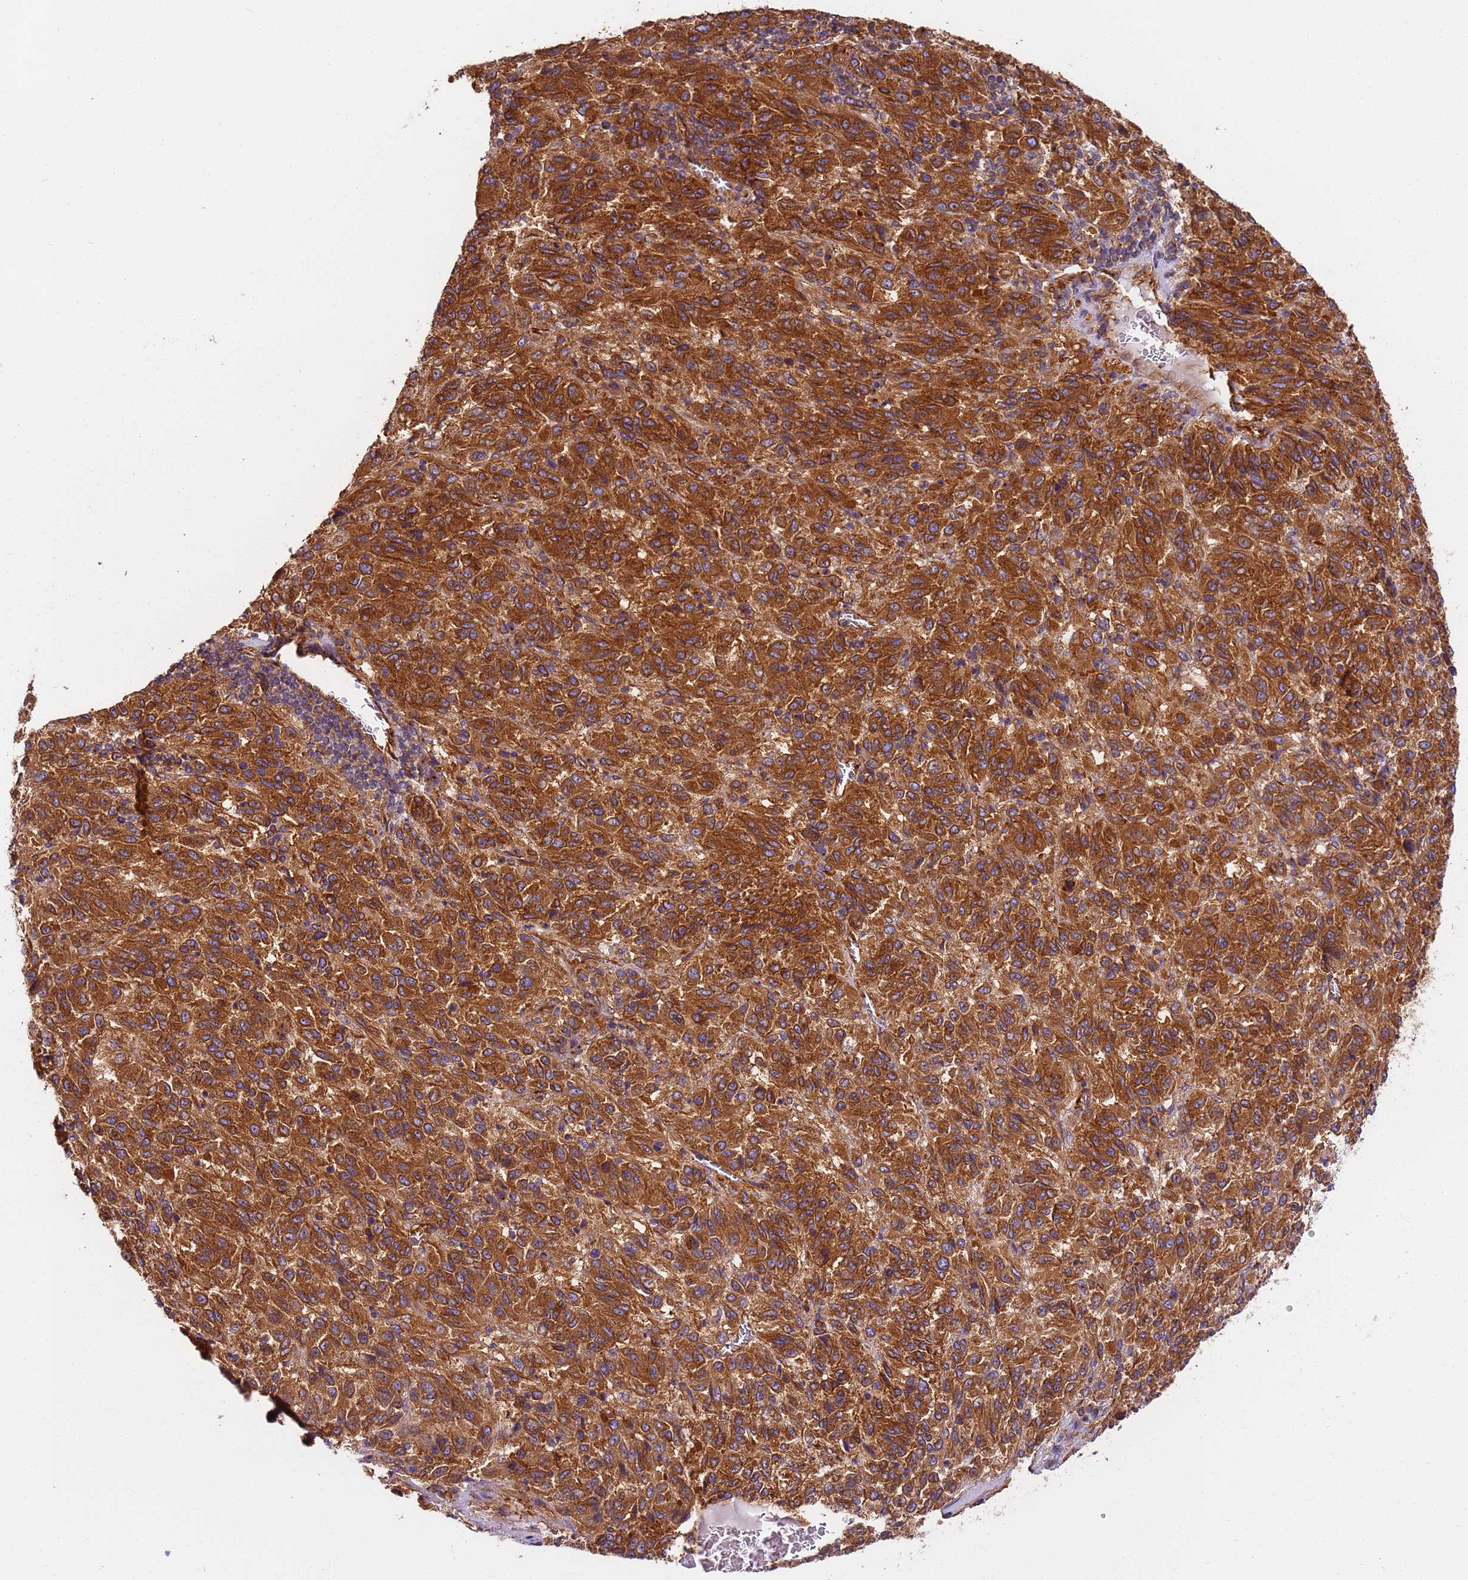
{"staining": {"intensity": "strong", "quantity": ">75%", "location": "cytoplasmic/membranous"}, "tissue": "melanoma", "cell_type": "Tumor cells", "image_type": "cancer", "snomed": [{"axis": "morphology", "description": "Malignant melanoma, Metastatic site"}, {"axis": "topography", "description": "Lung"}], "caption": "Strong cytoplasmic/membranous protein expression is seen in approximately >75% of tumor cells in melanoma. (DAB (3,3'-diaminobenzidine) IHC, brown staining for protein, blue staining for nuclei).", "gene": "DYNC1I2", "patient": {"sex": "male", "age": 64}}